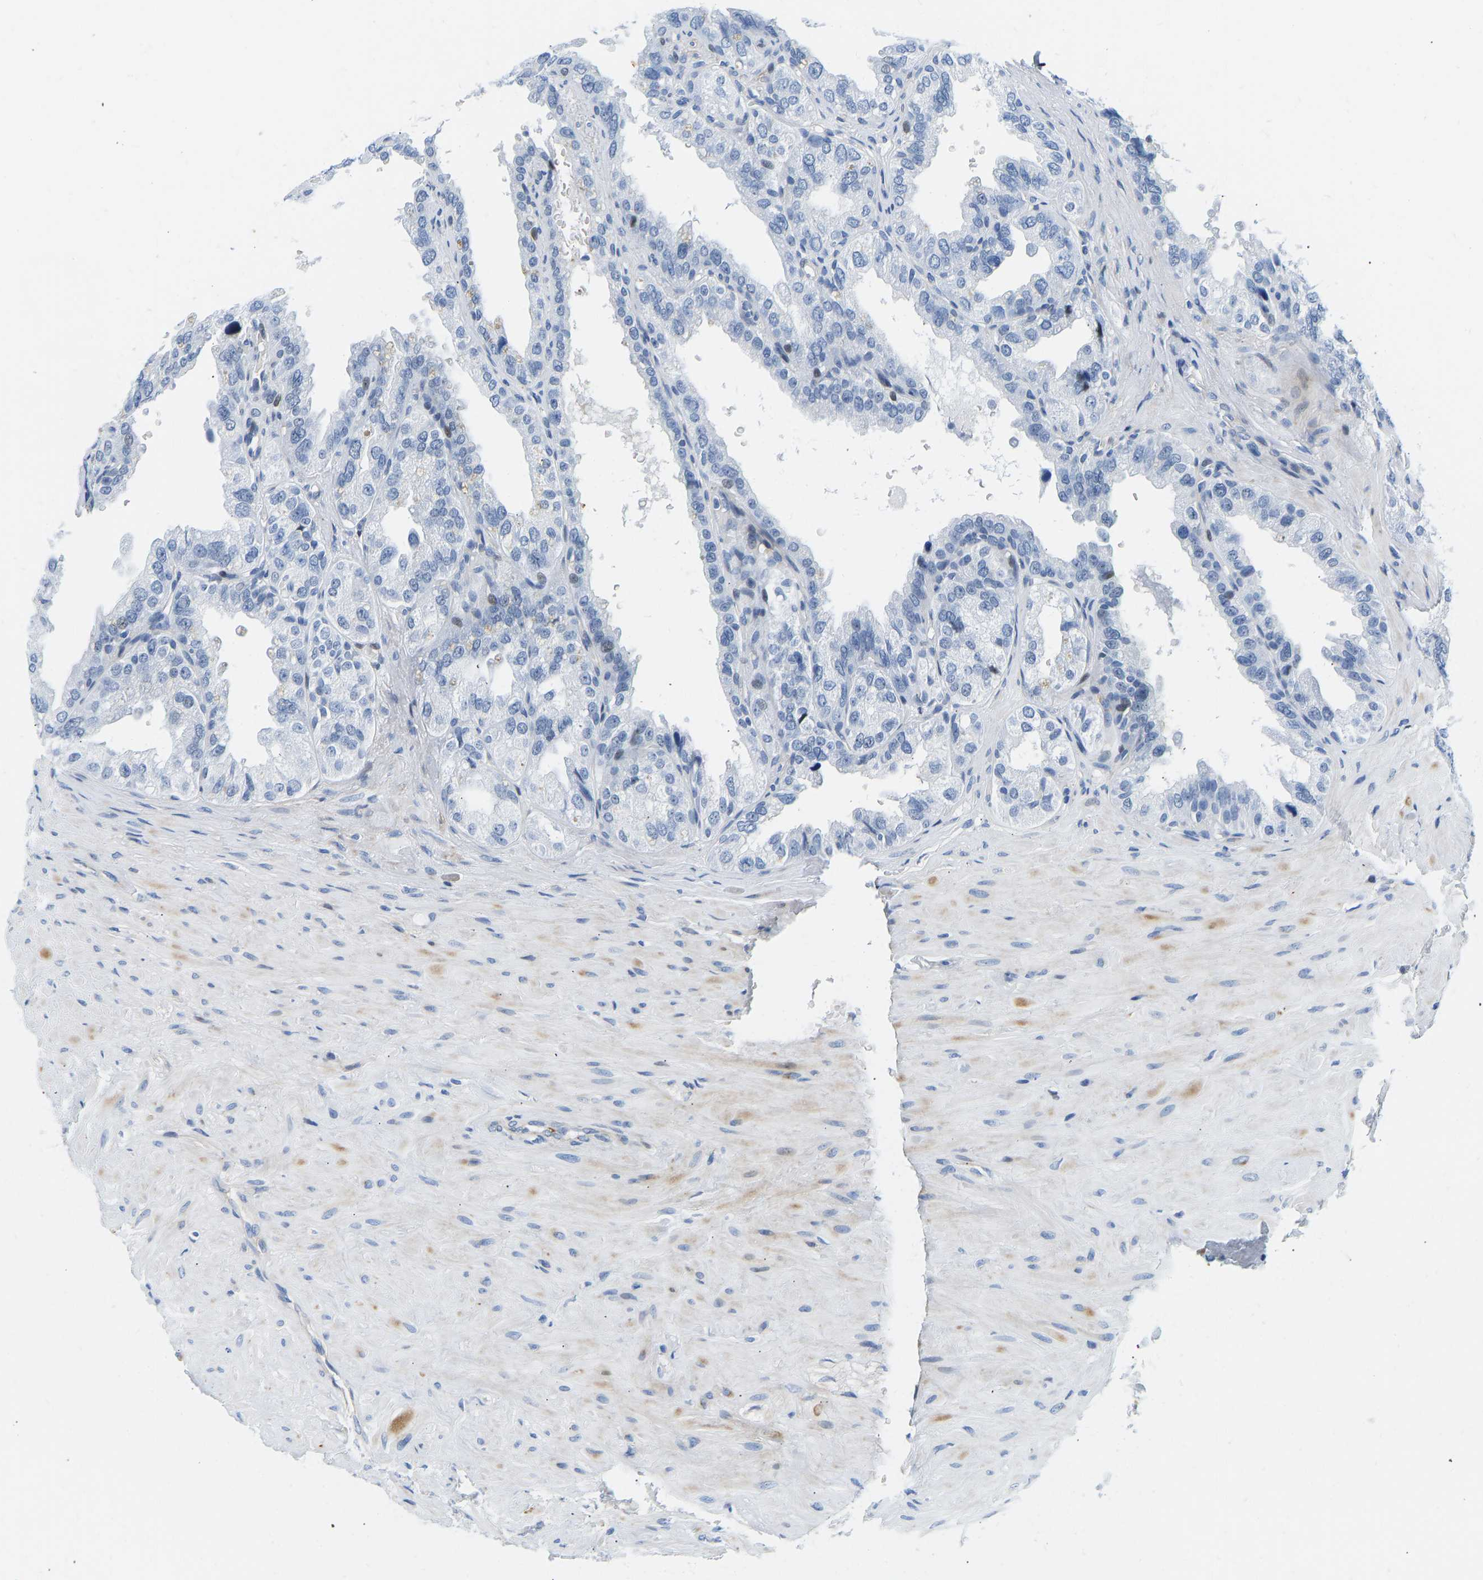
{"staining": {"intensity": "weak", "quantity": "<25%", "location": "nuclear"}, "tissue": "seminal vesicle", "cell_type": "Glandular cells", "image_type": "normal", "snomed": [{"axis": "morphology", "description": "Normal tissue, NOS"}, {"axis": "topography", "description": "Seminal veicle"}], "caption": "High magnification brightfield microscopy of unremarkable seminal vesicle stained with DAB (3,3'-diaminobenzidine) (brown) and counterstained with hematoxylin (blue): glandular cells show no significant expression. (Immunohistochemistry, brightfield microscopy, high magnification).", "gene": "HDAC5", "patient": {"sex": "male", "age": 68}}